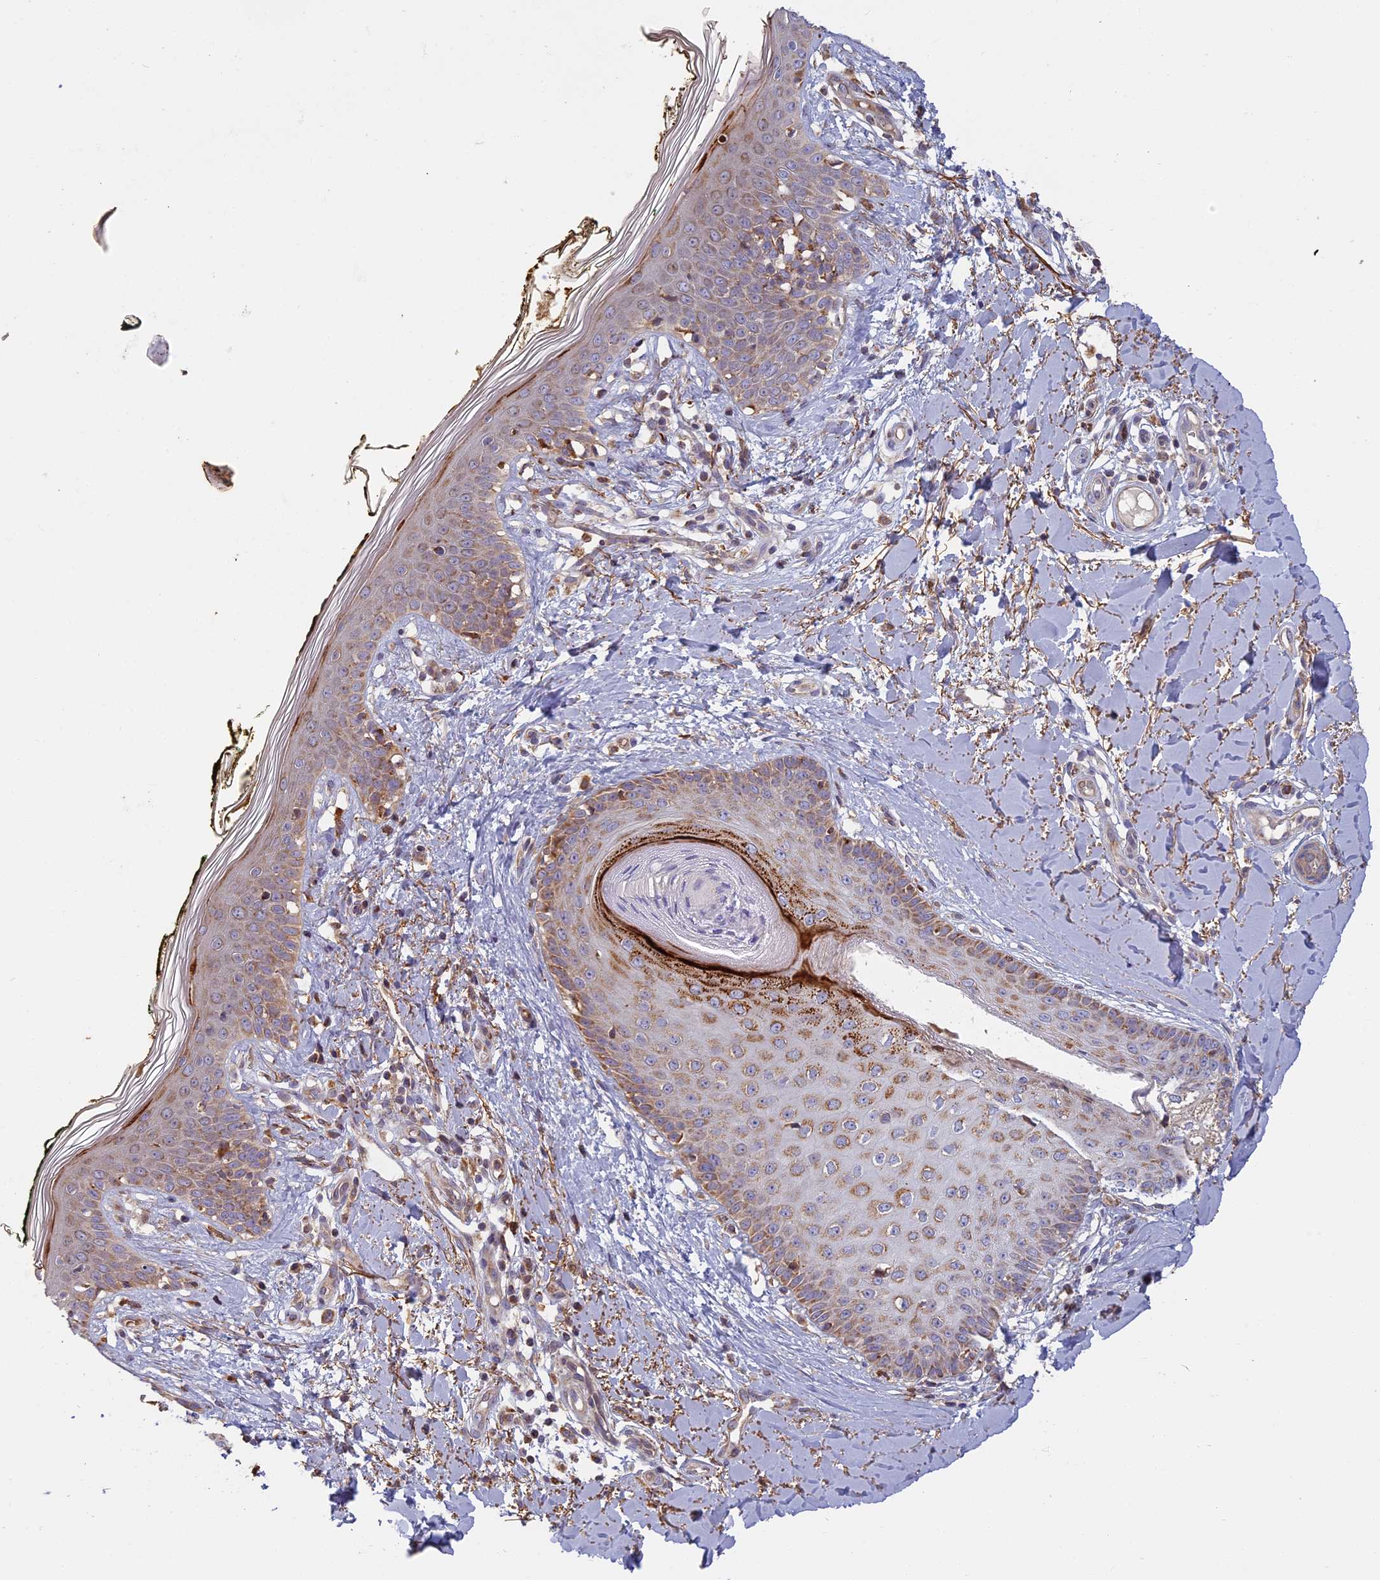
{"staining": {"intensity": "negative", "quantity": "none", "location": "none"}, "tissue": "skin", "cell_type": "Fibroblasts", "image_type": "normal", "snomed": [{"axis": "morphology", "description": "Normal tissue, NOS"}, {"axis": "topography", "description": "Skin"}], "caption": "Histopathology image shows no protein positivity in fibroblasts of benign skin. (Stains: DAB immunohistochemistry with hematoxylin counter stain, Microscopy: brightfield microscopy at high magnification).", "gene": "EDAR", "patient": {"sex": "female", "age": 34}}